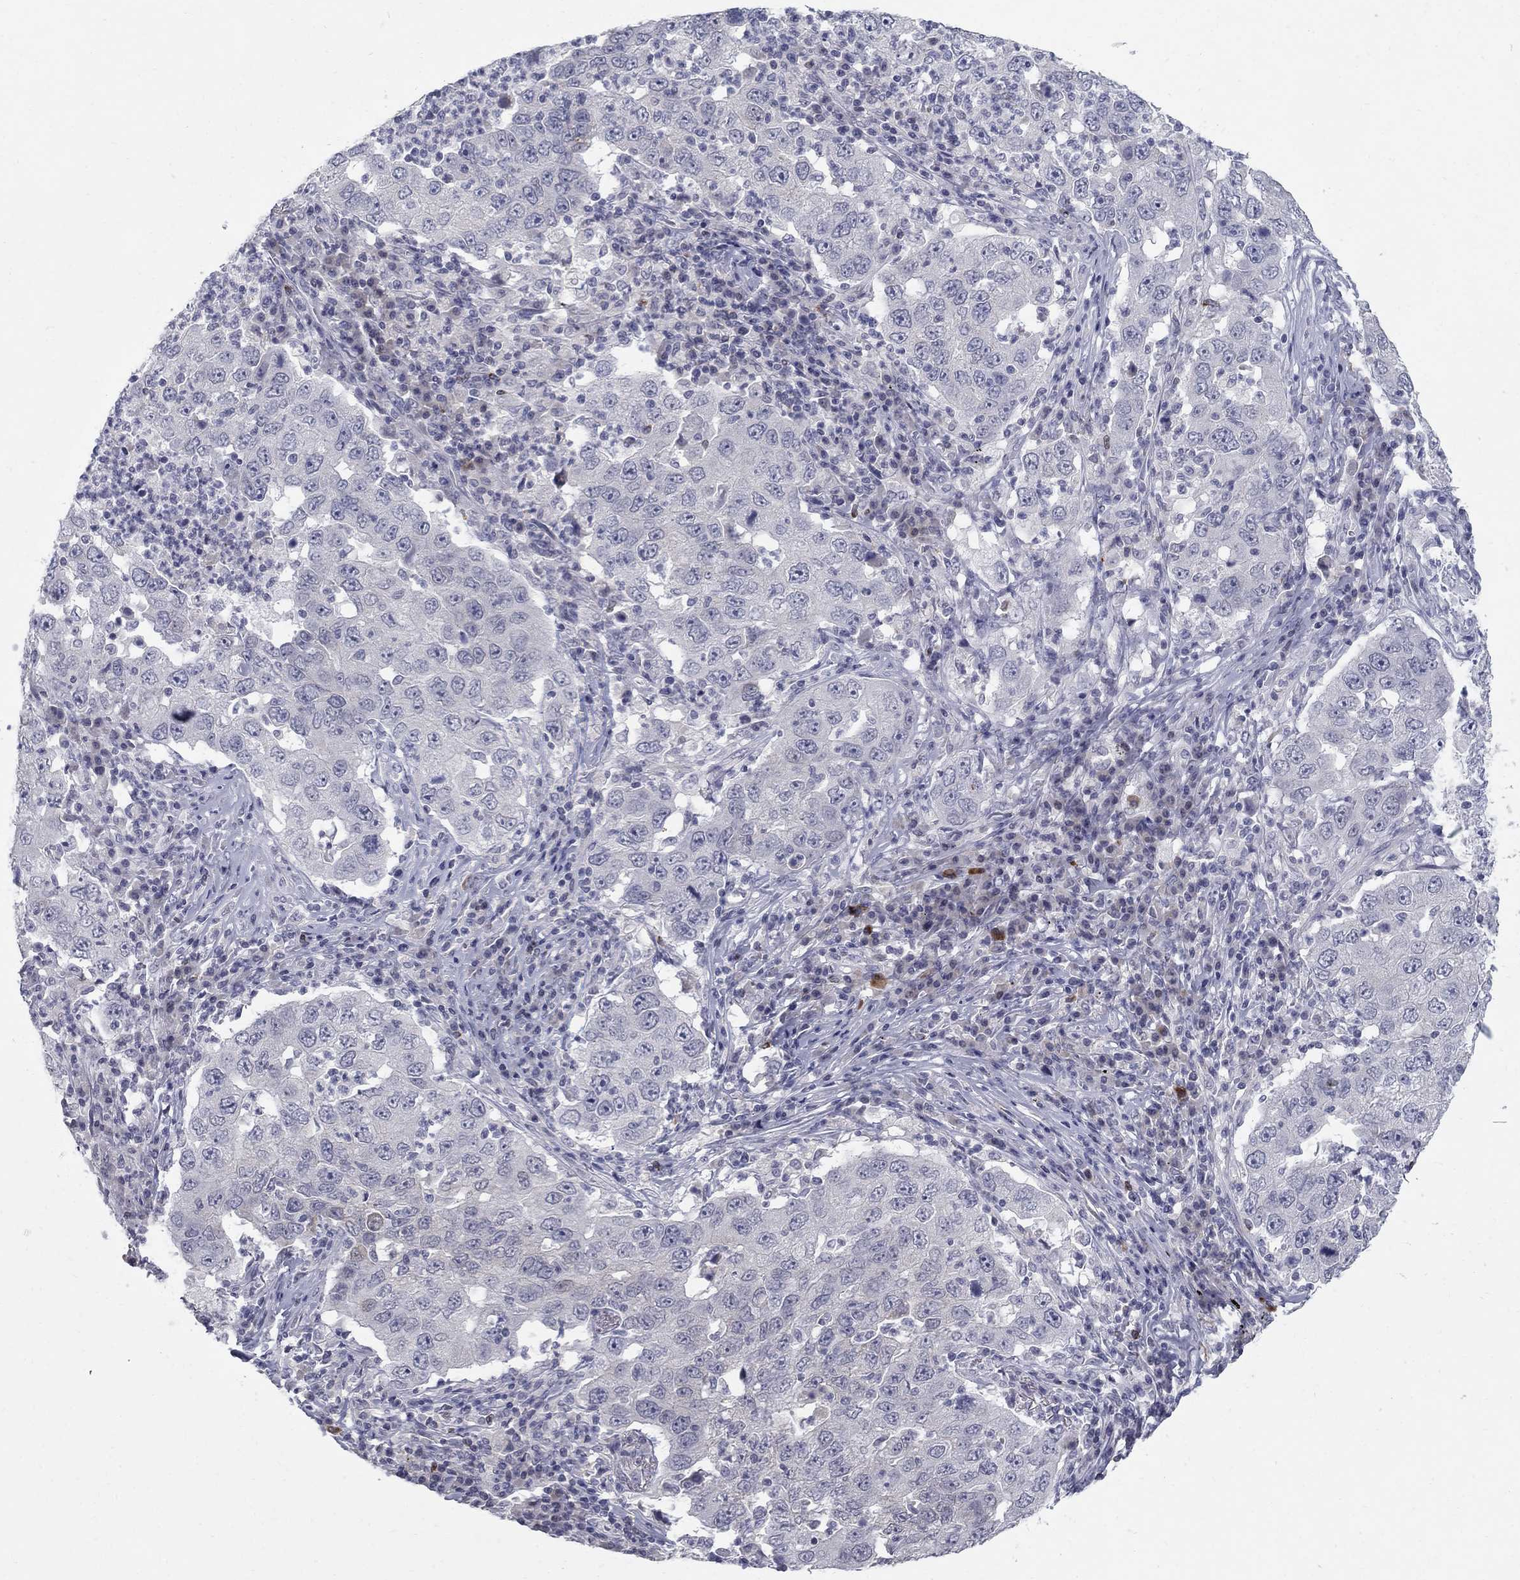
{"staining": {"intensity": "negative", "quantity": "none", "location": "none"}, "tissue": "lung cancer", "cell_type": "Tumor cells", "image_type": "cancer", "snomed": [{"axis": "morphology", "description": "Adenocarcinoma, NOS"}, {"axis": "topography", "description": "Lung"}], "caption": "IHC micrograph of lung cancer (adenocarcinoma) stained for a protein (brown), which demonstrates no staining in tumor cells. (DAB immunohistochemistry with hematoxylin counter stain).", "gene": "NTRK2", "patient": {"sex": "male", "age": 73}}